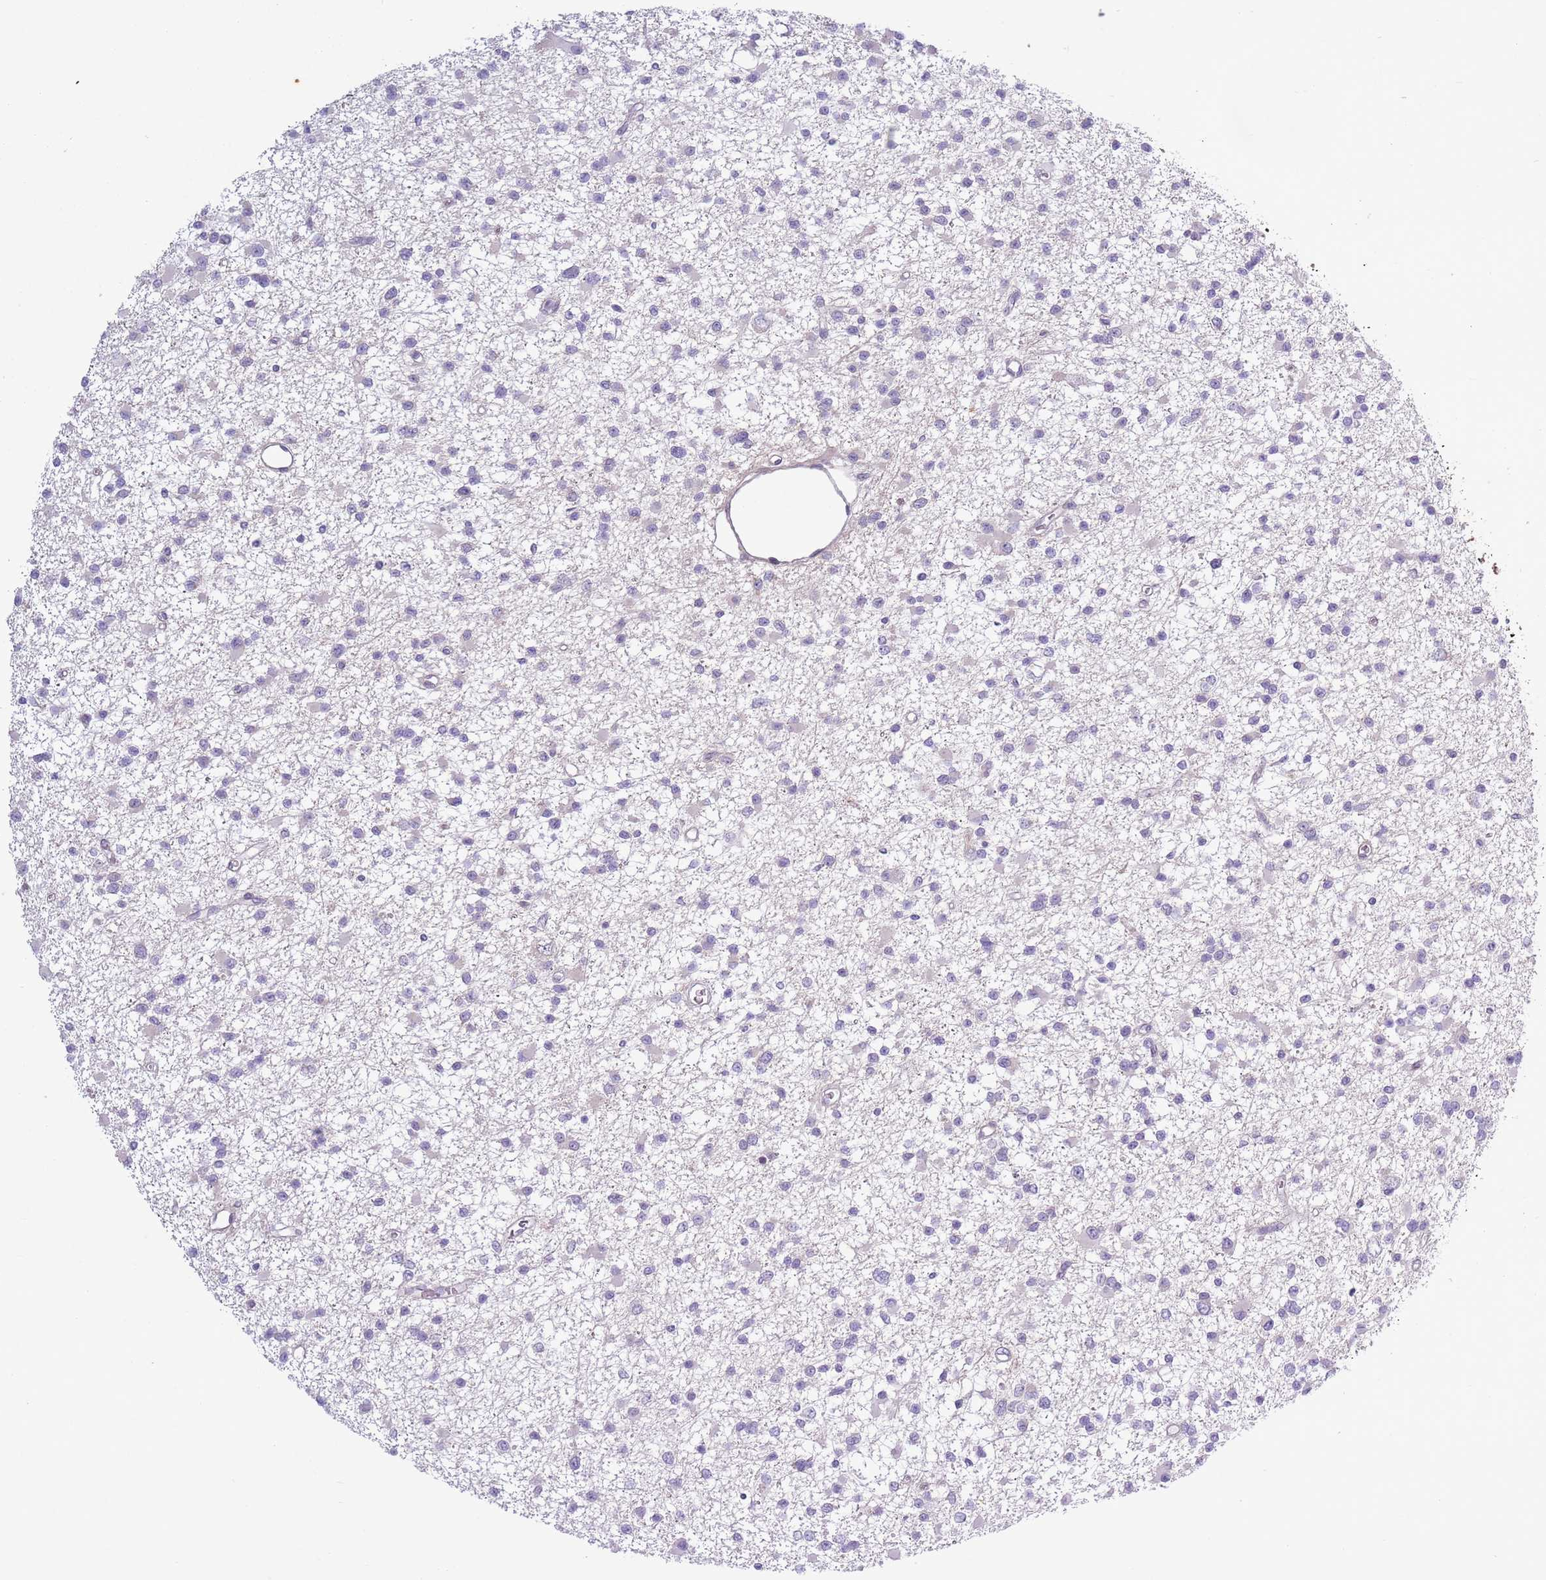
{"staining": {"intensity": "negative", "quantity": "none", "location": "none"}, "tissue": "glioma", "cell_type": "Tumor cells", "image_type": "cancer", "snomed": [{"axis": "morphology", "description": "Glioma, malignant, Low grade"}, {"axis": "topography", "description": "Brain"}], "caption": "Human glioma stained for a protein using immunohistochemistry (IHC) reveals no expression in tumor cells.", "gene": "CAPN9", "patient": {"sex": "female", "age": 22}}